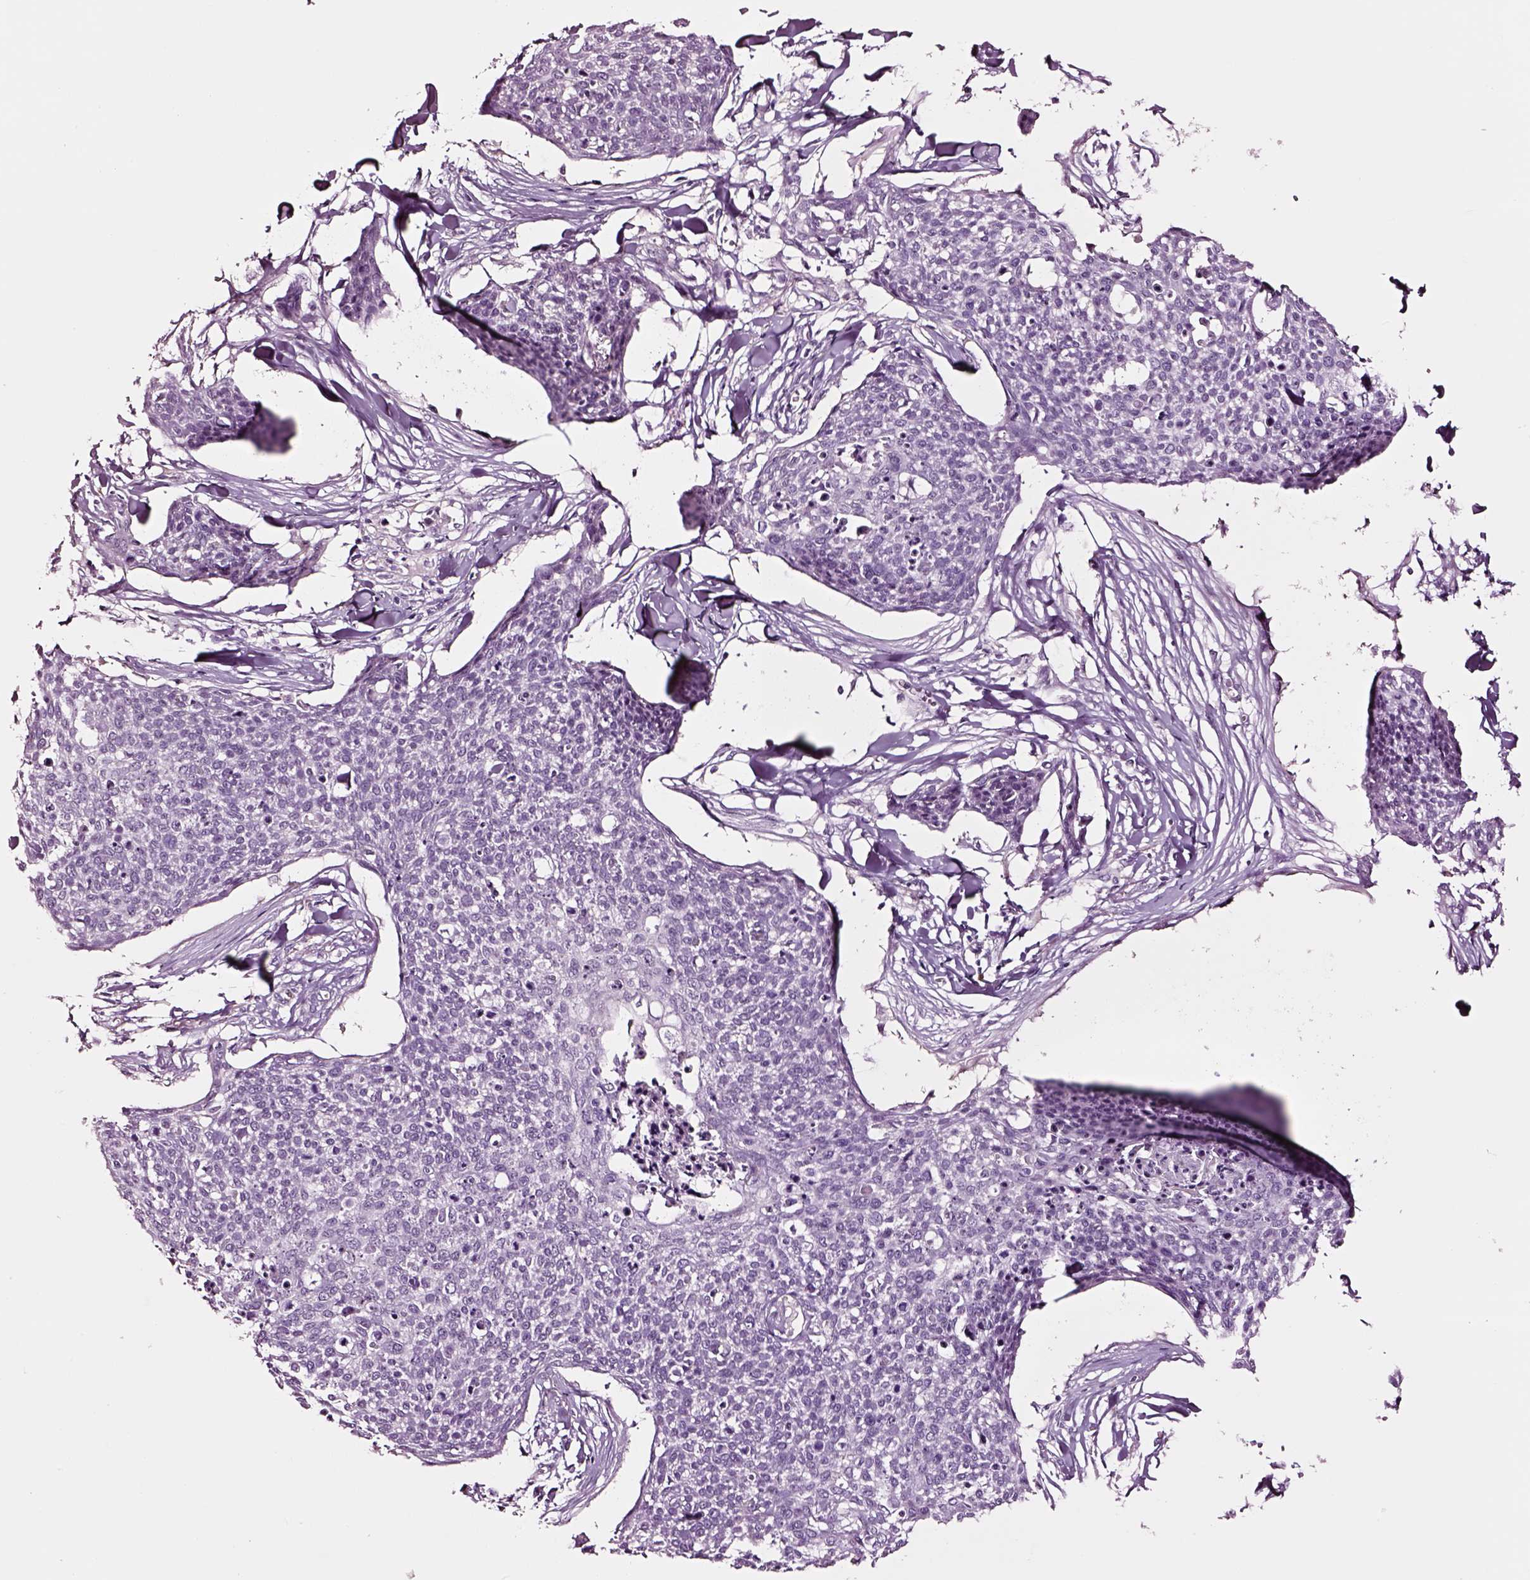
{"staining": {"intensity": "negative", "quantity": "none", "location": "none"}, "tissue": "skin cancer", "cell_type": "Tumor cells", "image_type": "cancer", "snomed": [{"axis": "morphology", "description": "Squamous cell carcinoma, NOS"}, {"axis": "topography", "description": "Skin"}, {"axis": "topography", "description": "Vulva"}], "caption": "Skin cancer (squamous cell carcinoma) was stained to show a protein in brown. There is no significant expression in tumor cells.", "gene": "SOX10", "patient": {"sex": "female", "age": 75}}